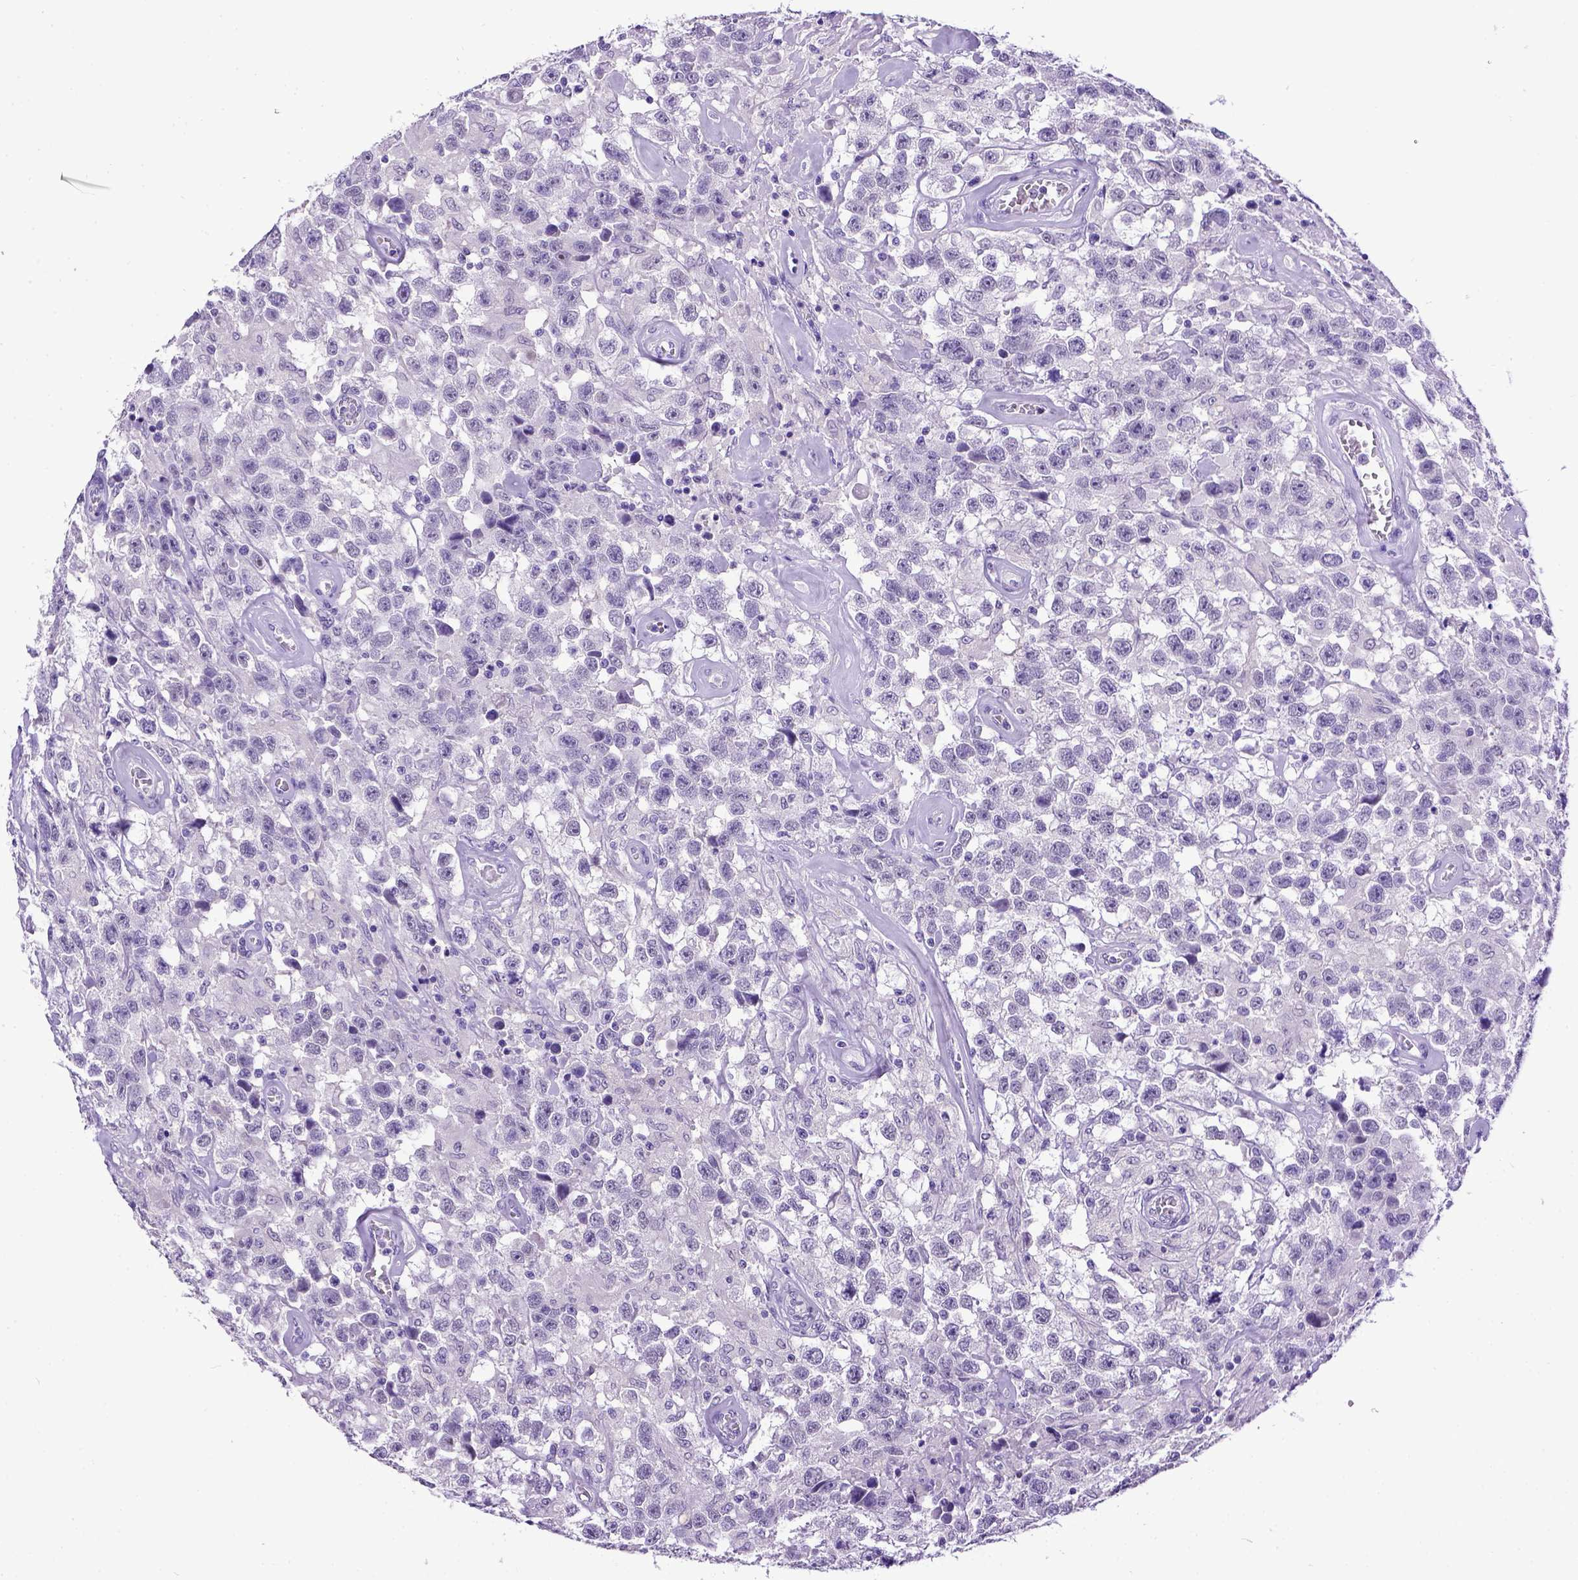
{"staining": {"intensity": "negative", "quantity": "none", "location": "none"}, "tissue": "testis cancer", "cell_type": "Tumor cells", "image_type": "cancer", "snomed": [{"axis": "morphology", "description": "Seminoma, NOS"}, {"axis": "topography", "description": "Testis"}], "caption": "Immunohistochemistry (IHC) image of neoplastic tissue: testis cancer stained with DAB exhibits no significant protein staining in tumor cells.", "gene": "ESR1", "patient": {"sex": "male", "age": 43}}